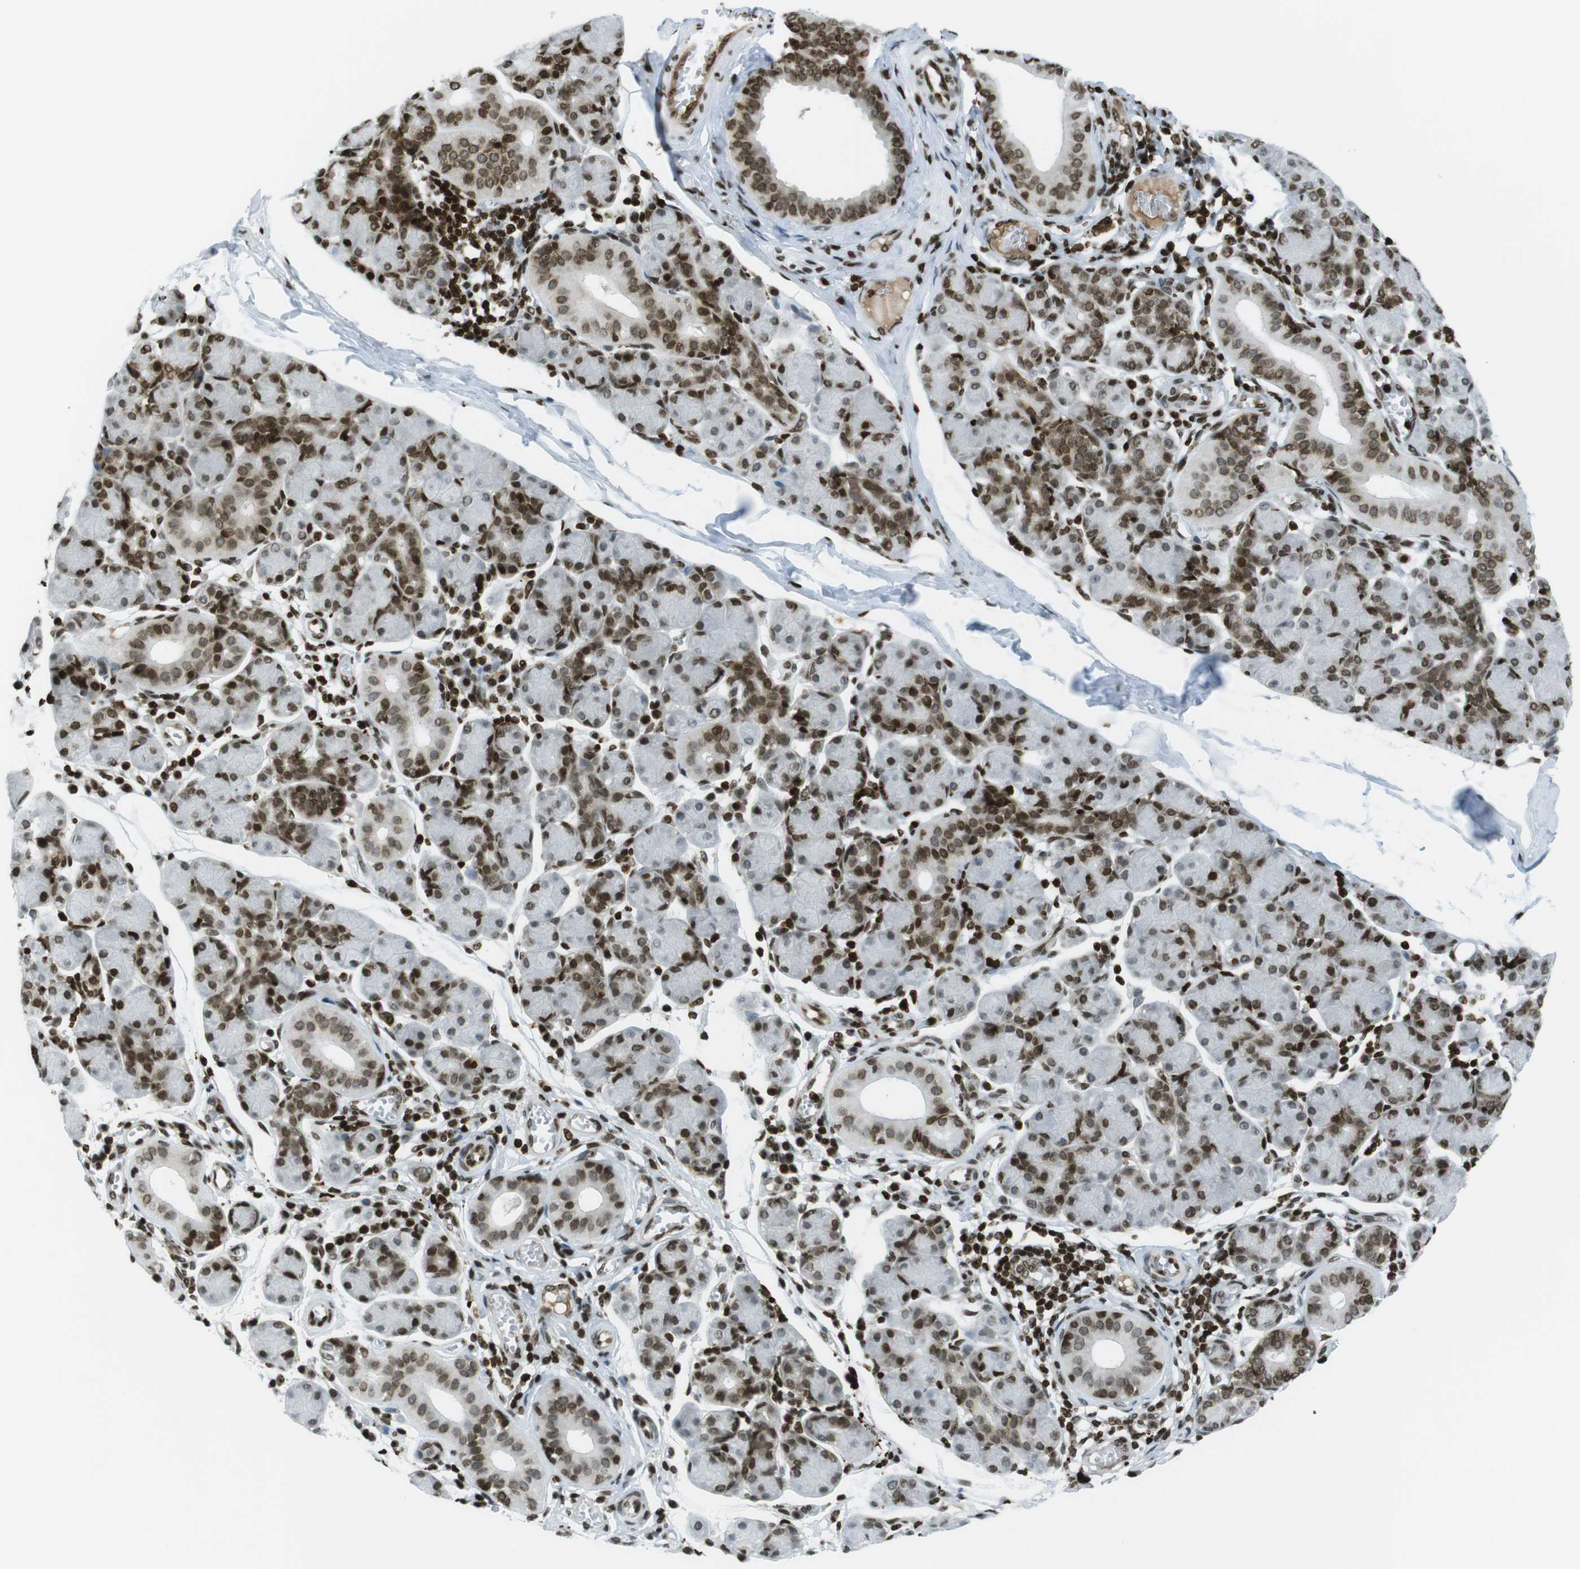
{"staining": {"intensity": "strong", "quantity": "25%-75%", "location": "nuclear"}, "tissue": "salivary gland", "cell_type": "Glandular cells", "image_type": "normal", "snomed": [{"axis": "morphology", "description": "Normal tissue, NOS"}, {"axis": "morphology", "description": "Inflammation, NOS"}, {"axis": "topography", "description": "Lymph node"}, {"axis": "topography", "description": "Salivary gland"}], "caption": "This histopathology image reveals benign salivary gland stained with immunohistochemistry to label a protein in brown. The nuclear of glandular cells show strong positivity for the protein. Nuclei are counter-stained blue.", "gene": "H2AC8", "patient": {"sex": "male", "age": 3}}